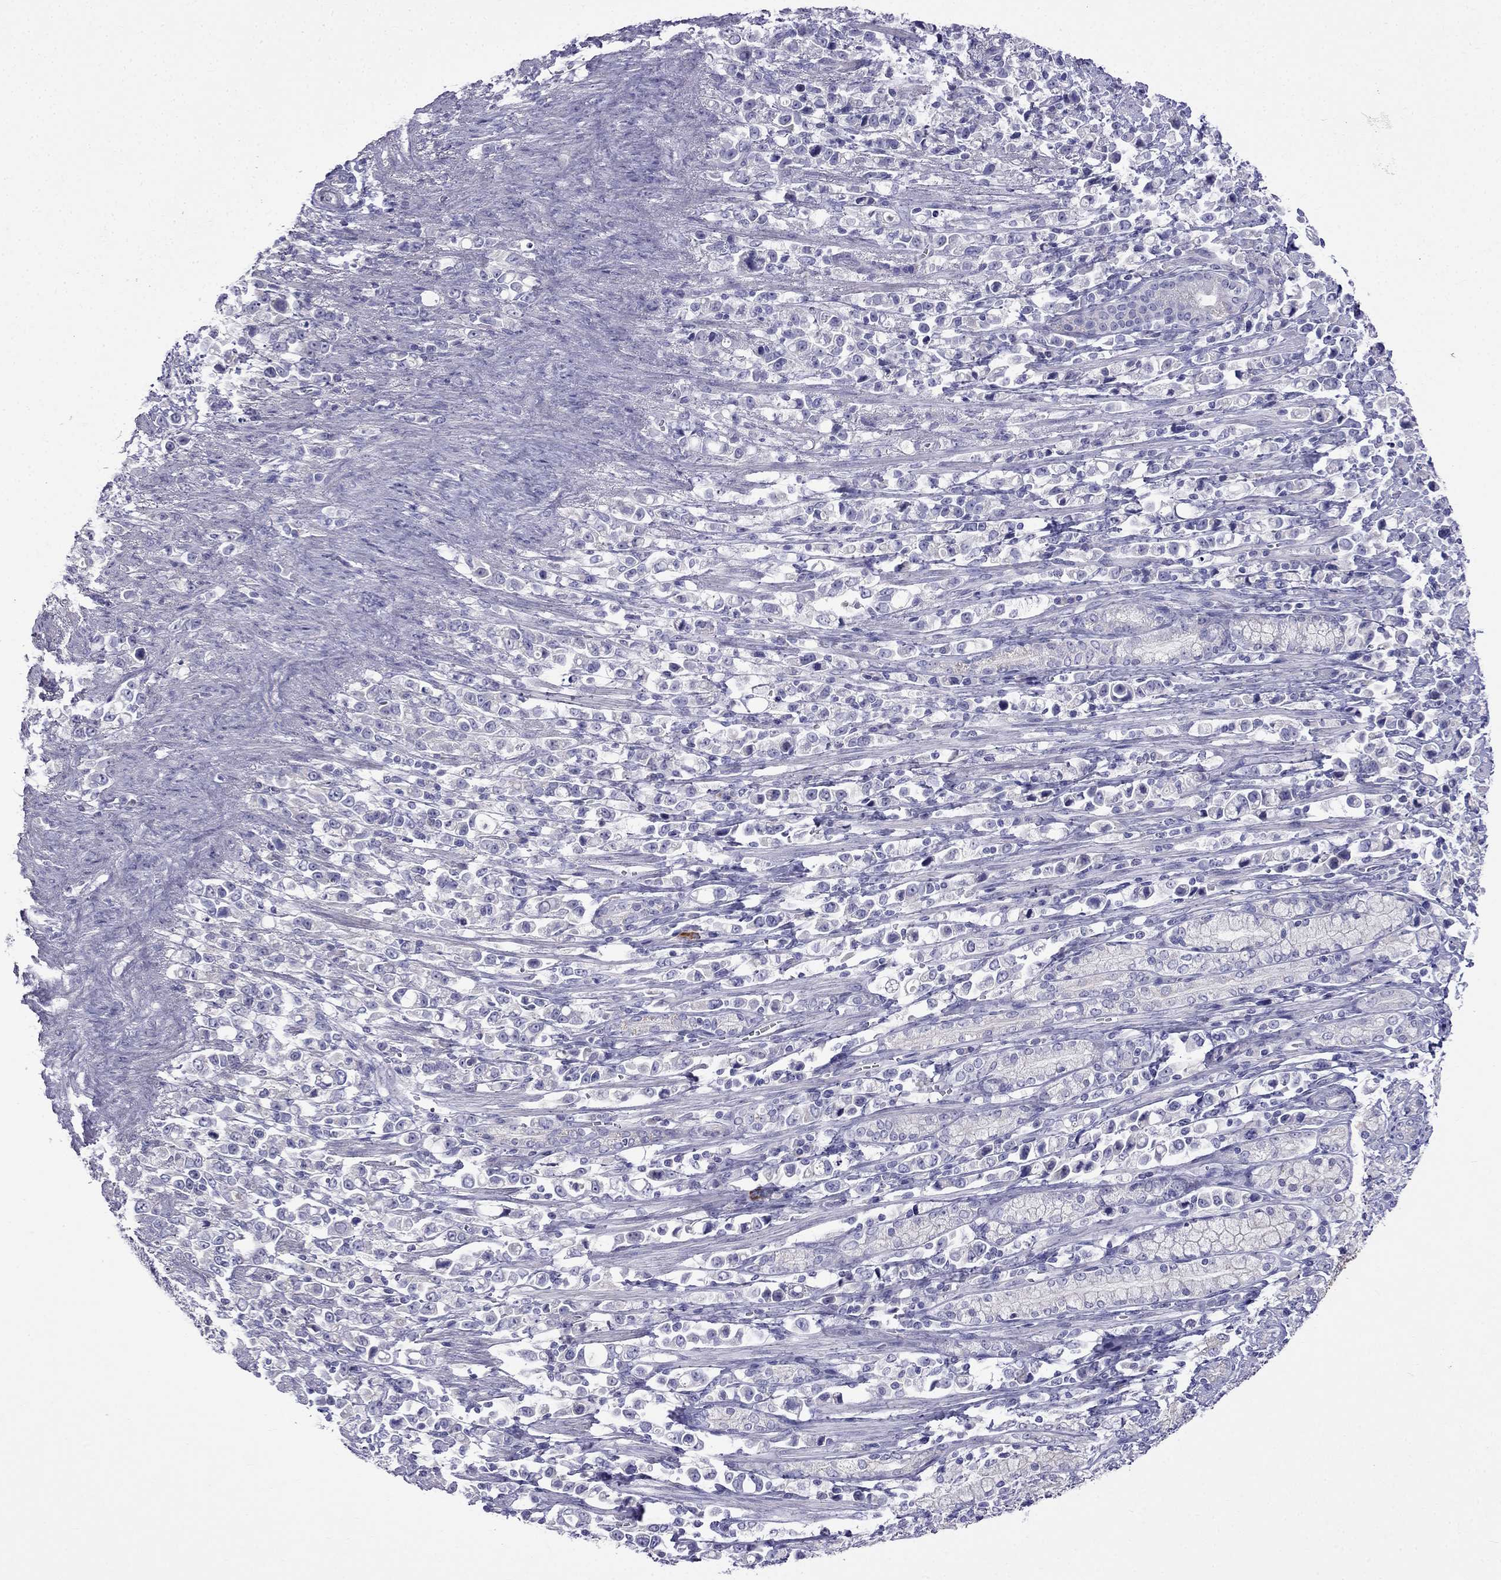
{"staining": {"intensity": "negative", "quantity": "none", "location": "none"}, "tissue": "stomach cancer", "cell_type": "Tumor cells", "image_type": "cancer", "snomed": [{"axis": "morphology", "description": "Adenocarcinoma, NOS"}, {"axis": "topography", "description": "Stomach"}], "caption": "IHC micrograph of stomach adenocarcinoma stained for a protein (brown), which demonstrates no positivity in tumor cells.", "gene": "PATE1", "patient": {"sex": "male", "age": 63}}